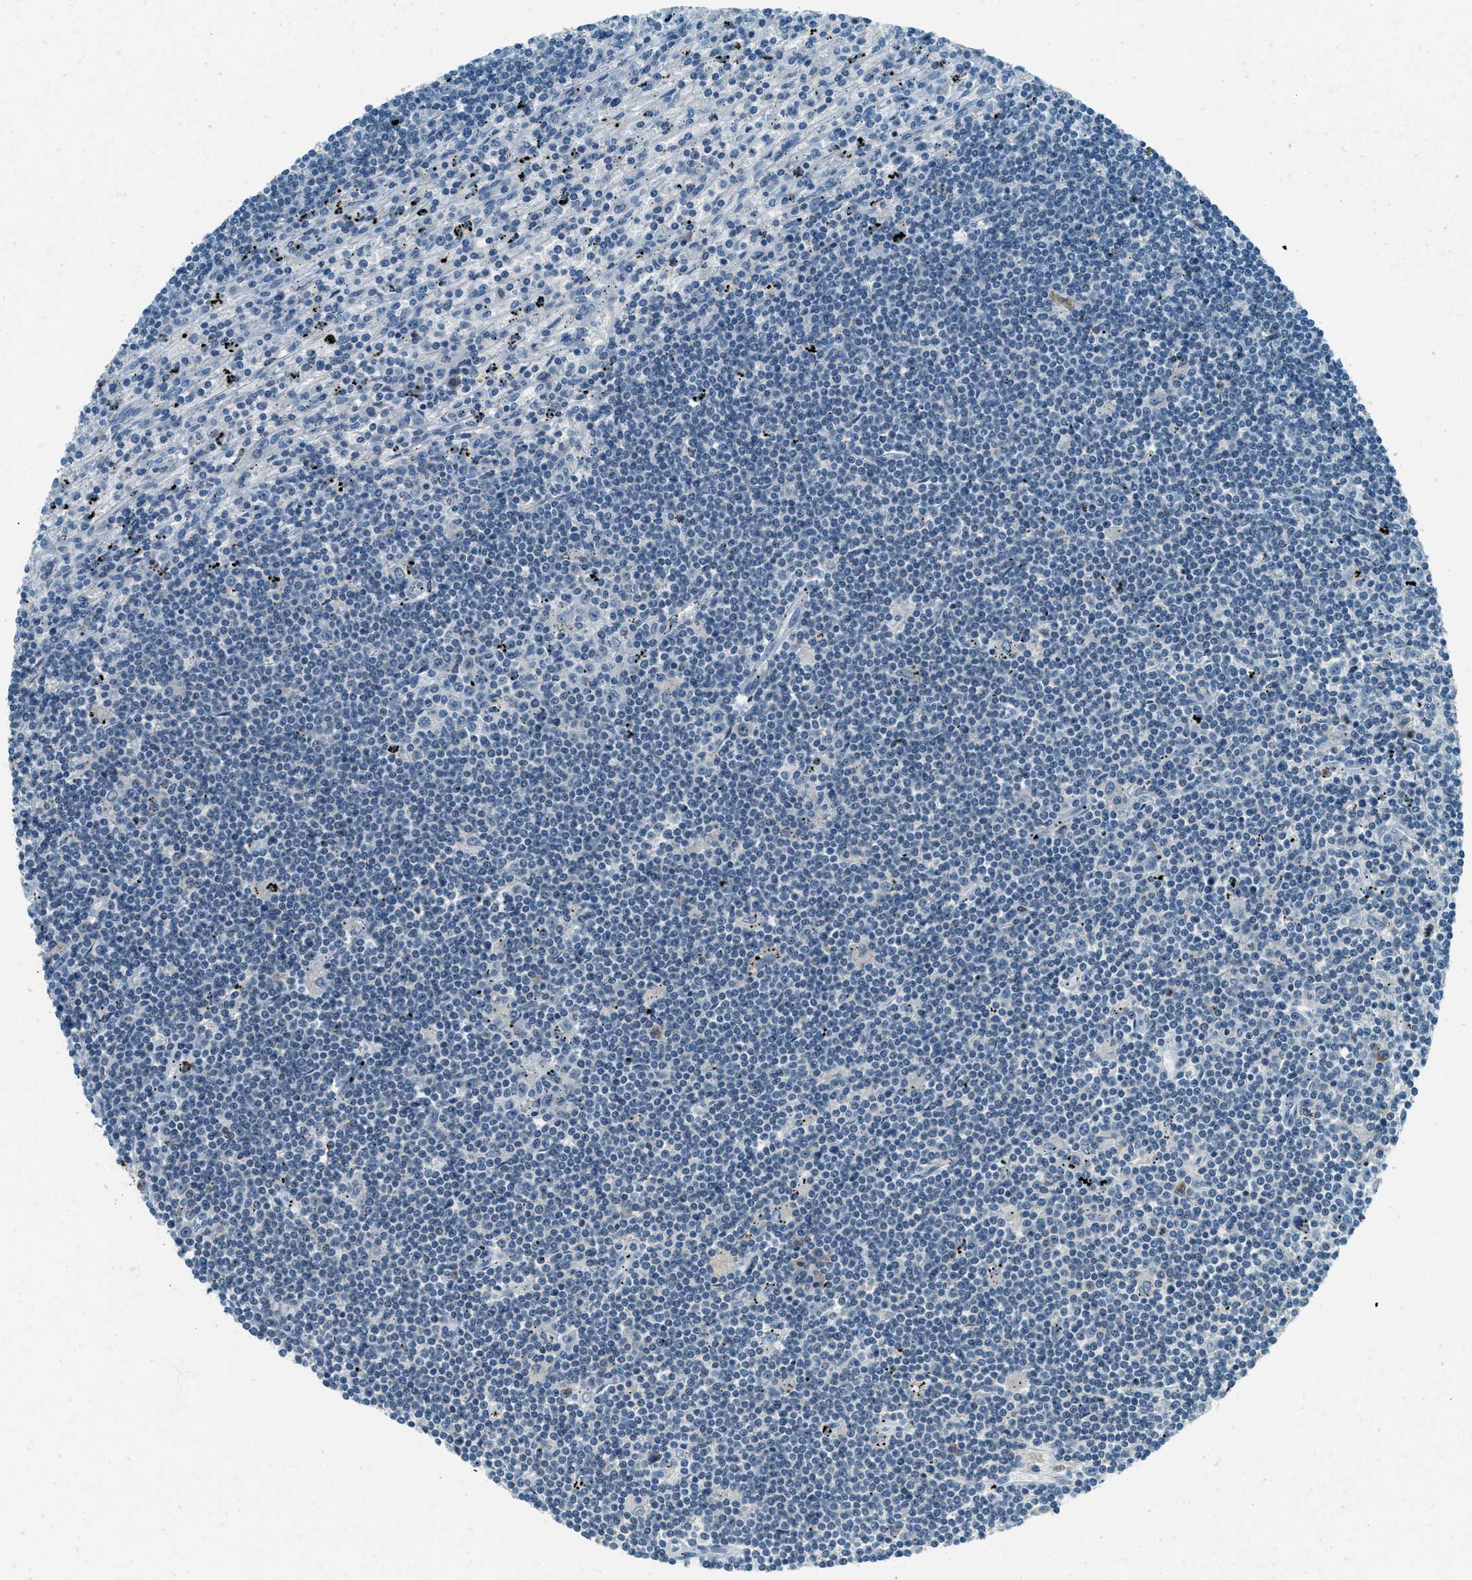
{"staining": {"intensity": "negative", "quantity": "none", "location": "none"}, "tissue": "lymphoma", "cell_type": "Tumor cells", "image_type": "cancer", "snomed": [{"axis": "morphology", "description": "Malignant lymphoma, non-Hodgkin's type, Low grade"}, {"axis": "topography", "description": "Spleen"}], "caption": "Low-grade malignant lymphoma, non-Hodgkin's type stained for a protein using IHC shows no positivity tumor cells.", "gene": "MSLN", "patient": {"sex": "male", "age": 76}}